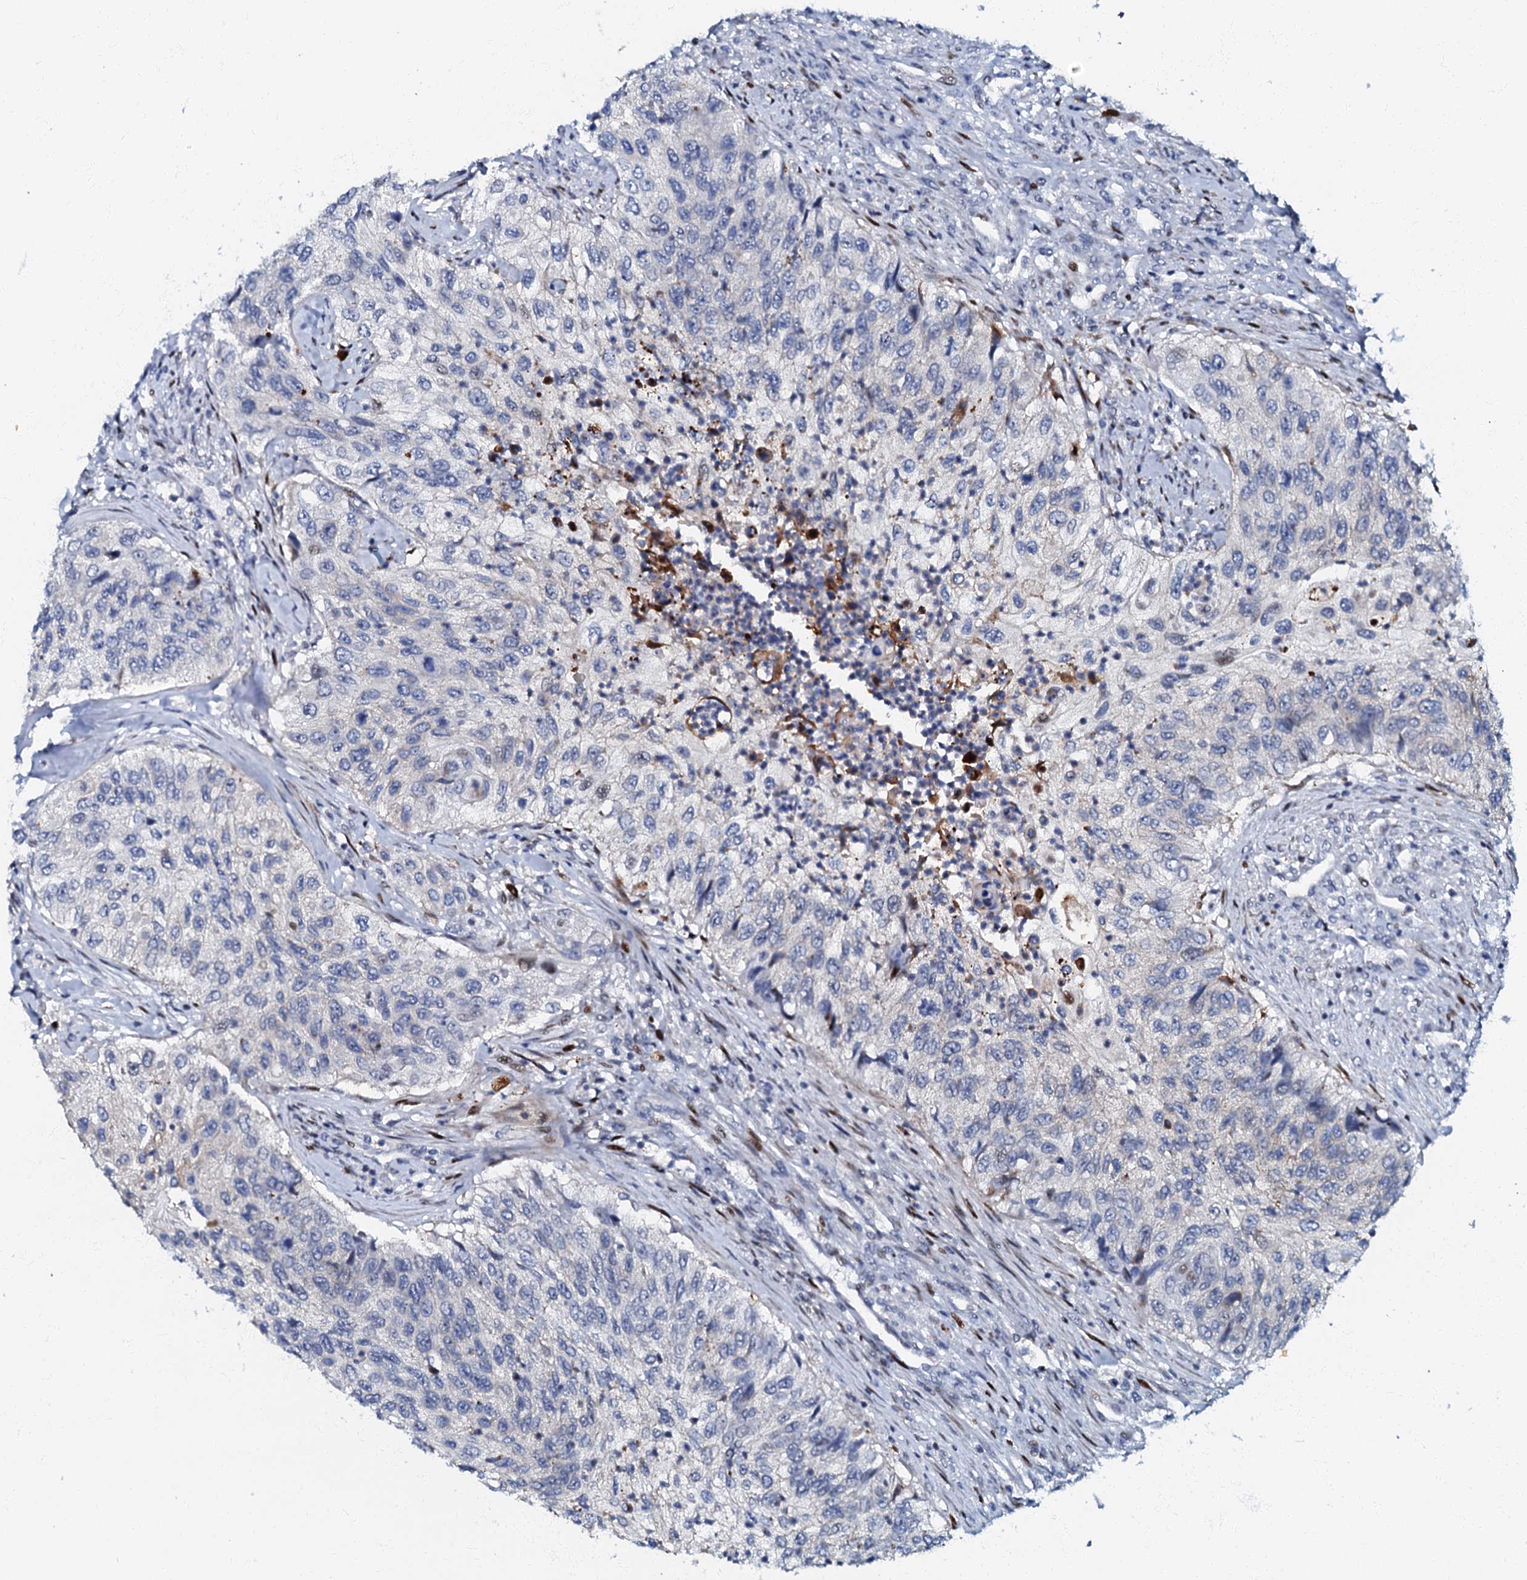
{"staining": {"intensity": "negative", "quantity": "none", "location": "none"}, "tissue": "urothelial cancer", "cell_type": "Tumor cells", "image_type": "cancer", "snomed": [{"axis": "morphology", "description": "Urothelial carcinoma, High grade"}, {"axis": "topography", "description": "Urinary bladder"}], "caption": "IHC micrograph of human urothelial carcinoma (high-grade) stained for a protein (brown), which exhibits no staining in tumor cells. (Brightfield microscopy of DAB IHC at high magnification).", "gene": "MFSD5", "patient": {"sex": "female", "age": 60}}